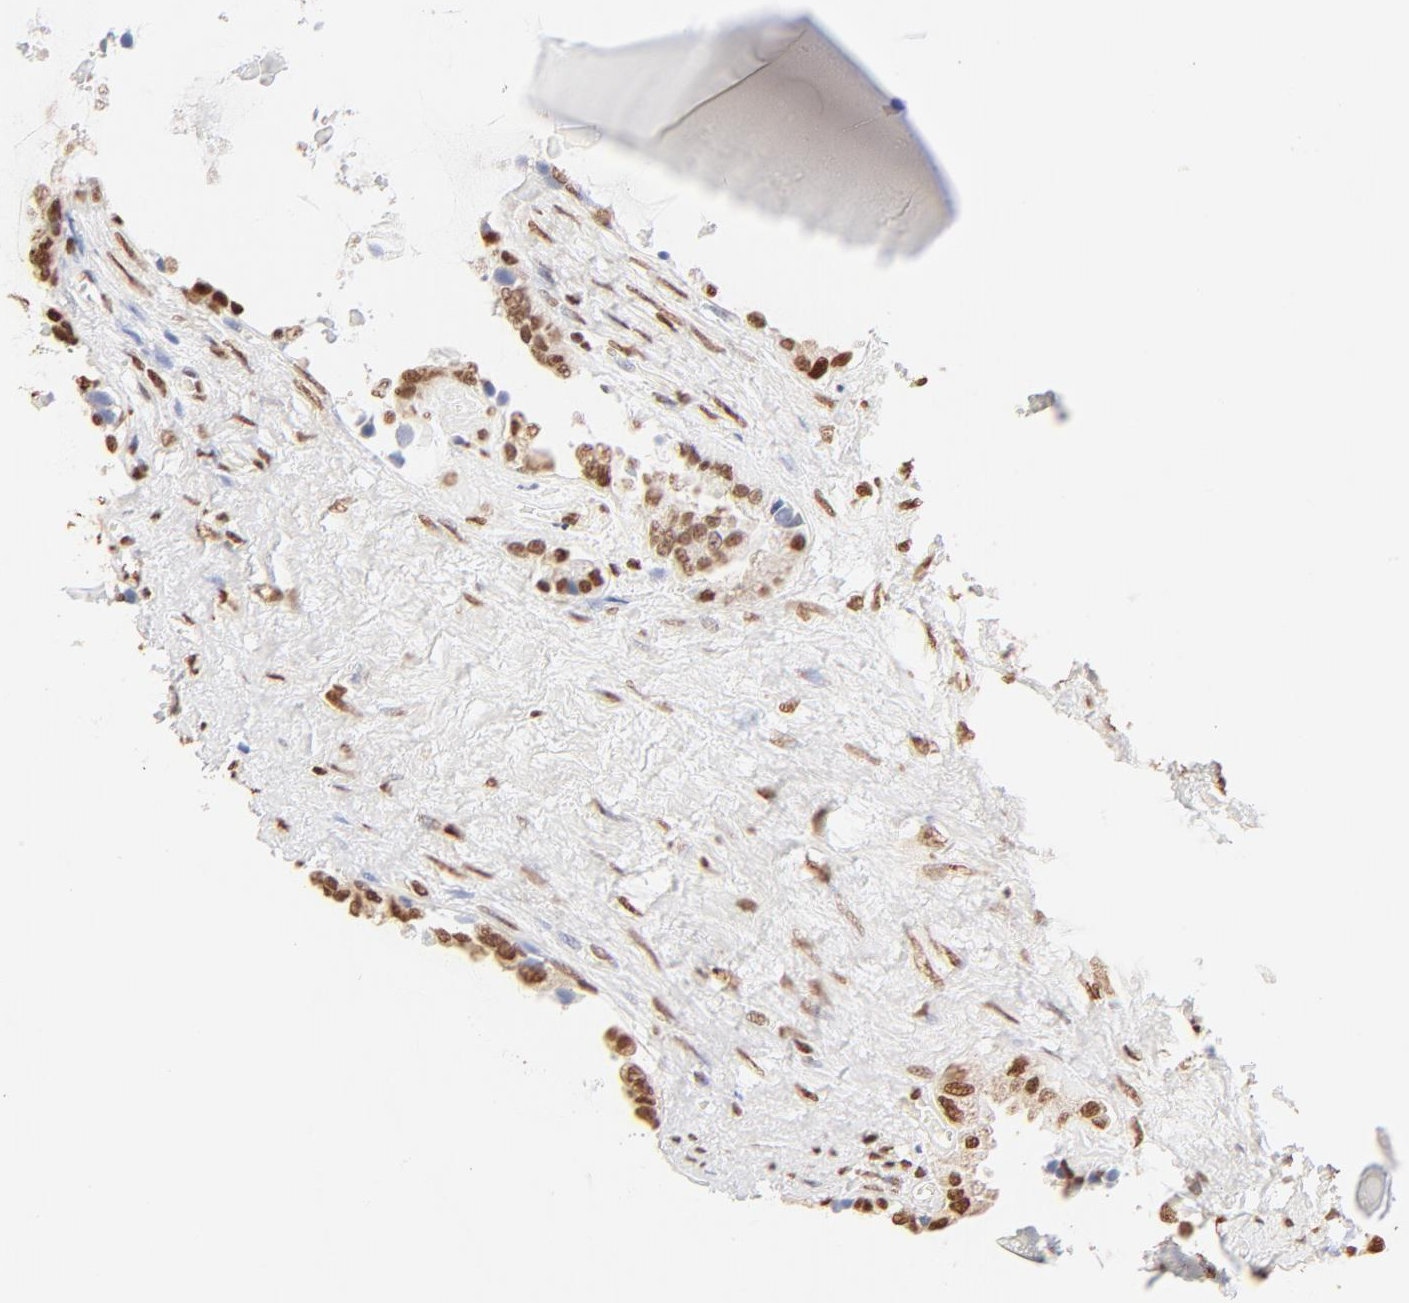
{"staining": {"intensity": "strong", "quantity": ">75%", "location": "cytoplasmic/membranous,nuclear"}, "tissue": "seminal vesicle", "cell_type": "Glandular cells", "image_type": "normal", "snomed": [{"axis": "morphology", "description": "Normal tissue, NOS"}, {"axis": "morphology", "description": "Inflammation, NOS"}, {"axis": "topography", "description": "Urinary bladder"}, {"axis": "topography", "description": "Prostate"}, {"axis": "topography", "description": "Seminal veicle"}], "caption": "An immunohistochemistry histopathology image of normal tissue is shown. Protein staining in brown highlights strong cytoplasmic/membranous,nuclear positivity in seminal vesicle within glandular cells. Using DAB (brown) and hematoxylin (blue) stains, captured at high magnification using brightfield microscopy.", "gene": "ZNF540", "patient": {"sex": "male", "age": 82}}